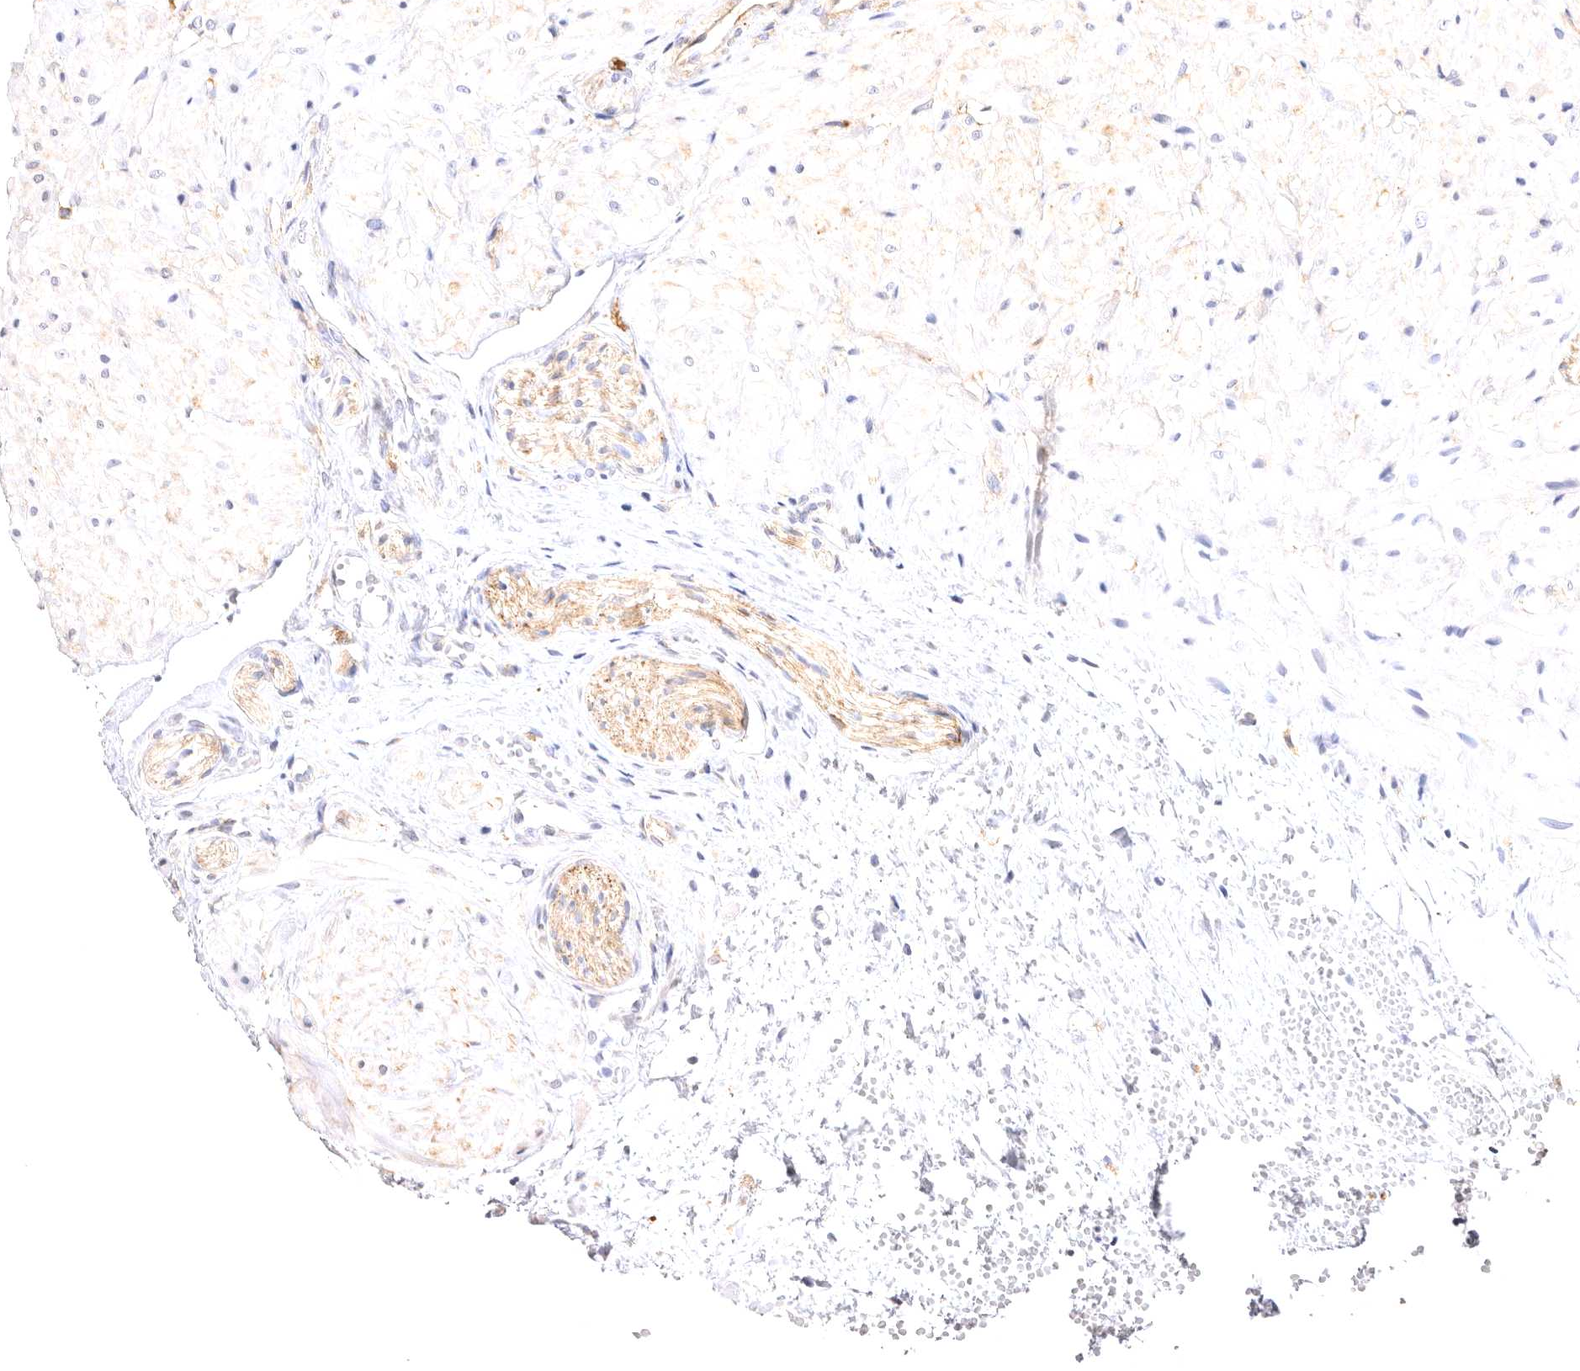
{"staining": {"intensity": "weak", "quantity": "25%-75%", "location": "cytoplasmic/membranous"}, "tissue": "seminal vesicle", "cell_type": "Glandular cells", "image_type": "normal", "snomed": [{"axis": "morphology", "description": "Normal tissue, NOS"}, {"axis": "topography", "description": "Prostate"}, {"axis": "topography", "description": "Seminal veicle"}], "caption": "Protein staining reveals weak cytoplasmic/membranous expression in approximately 25%-75% of glandular cells in unremarkable seminal vesicle.", "gene": "VPS45", "patient": {"sex": "male", "age": 51}}